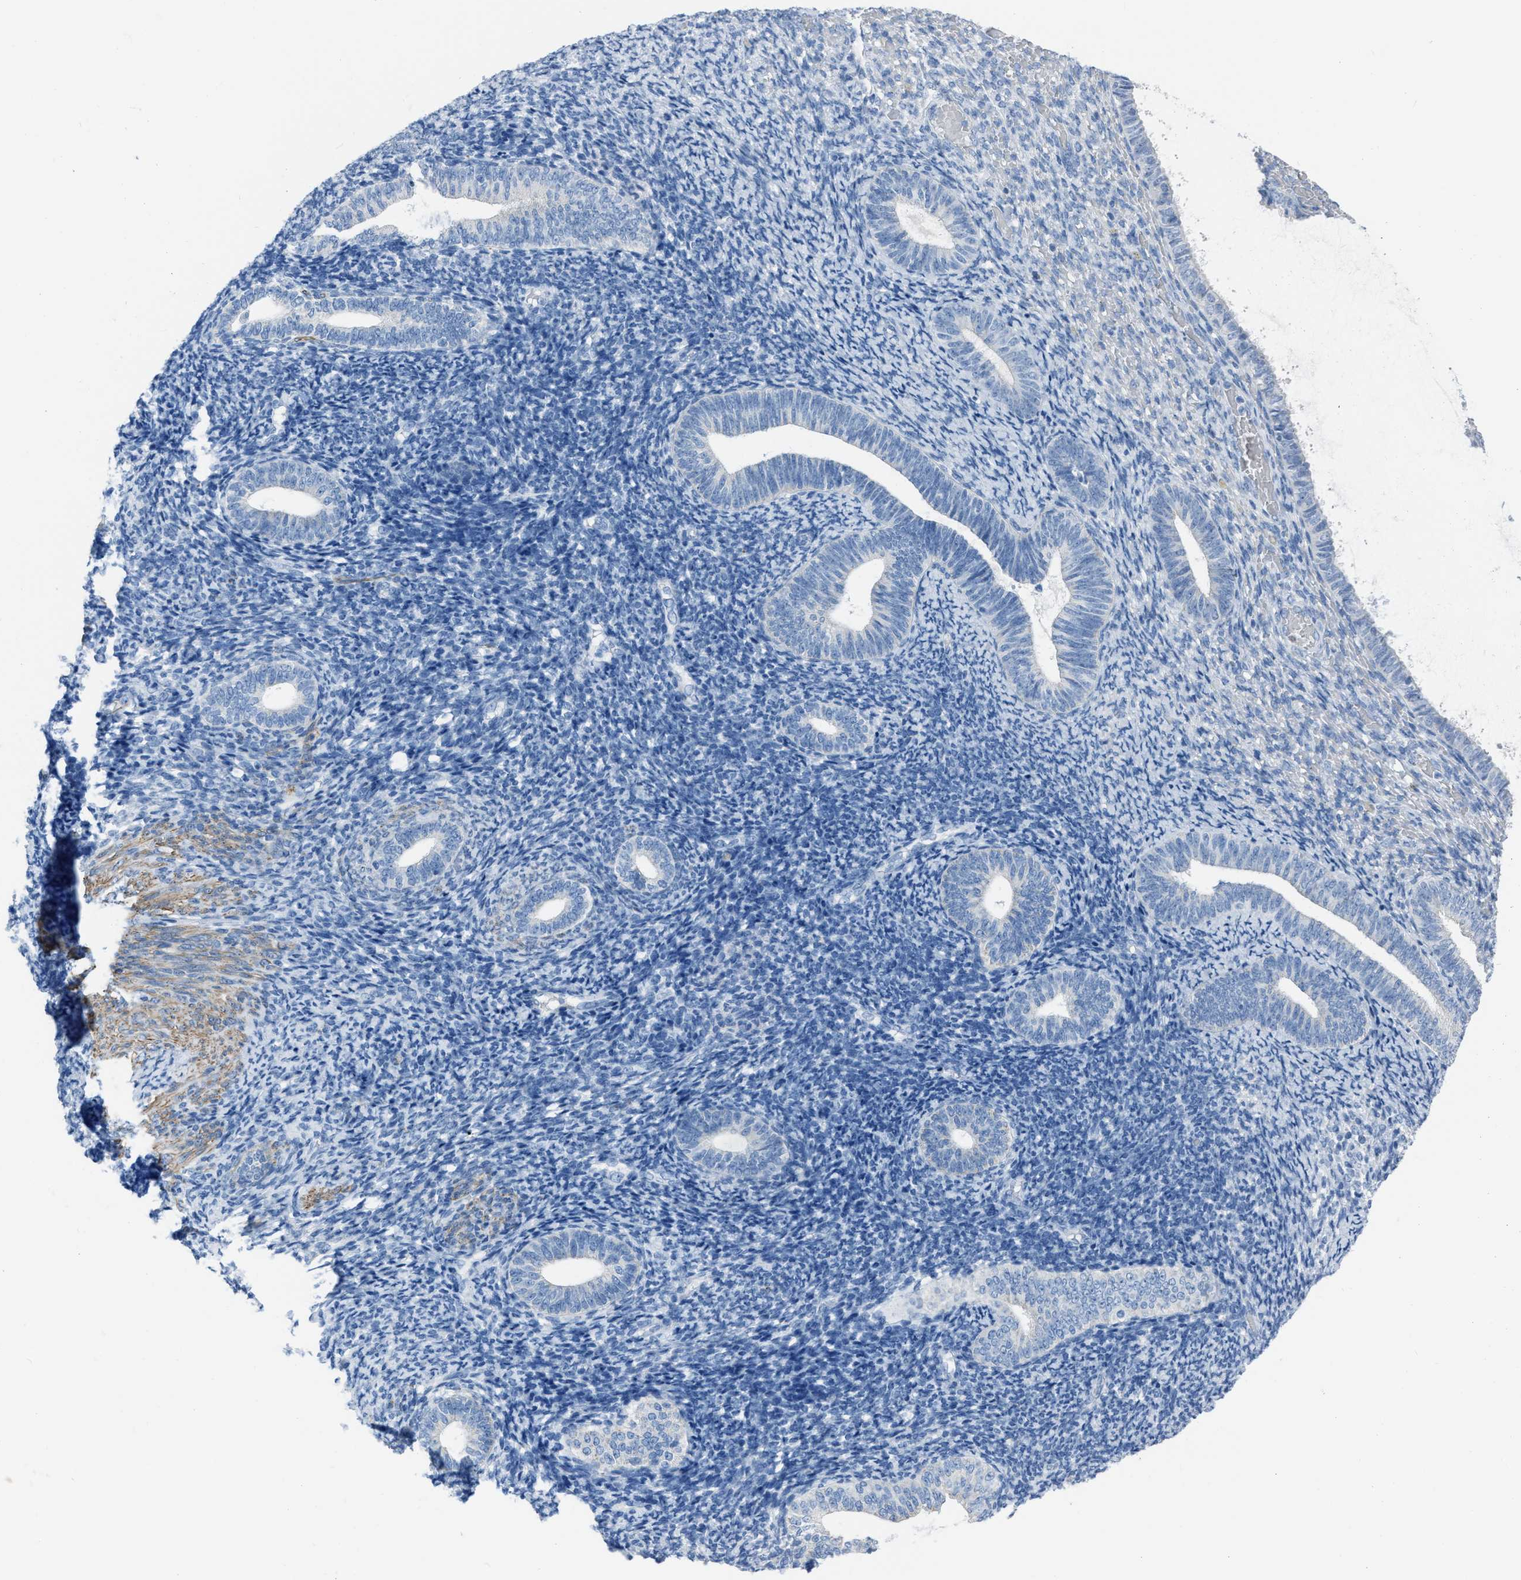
{"staining": {"intensity": "negative", "quantity": "none", "location": "none"}, "tissue": "endometrium", "cell_type": "Cells in endometrial stroma", "image_type": "normal", "snomed": [{"axis": "morphology", "description": "Normal tissue, NOS"}, {"axis": "topography", "description": "Endometrium"}], "caption": "Photomicrograph shows no protein positivity in cells in endometrial stroma of normal endometrium. The staining is performed using DAB (3,3'-diaminobenzidine) brown chromogen with nuclei counter-stained in using hematoxylin.", "gene": "SPATC1L", "patient": {"sex": "female", "age": 66}}